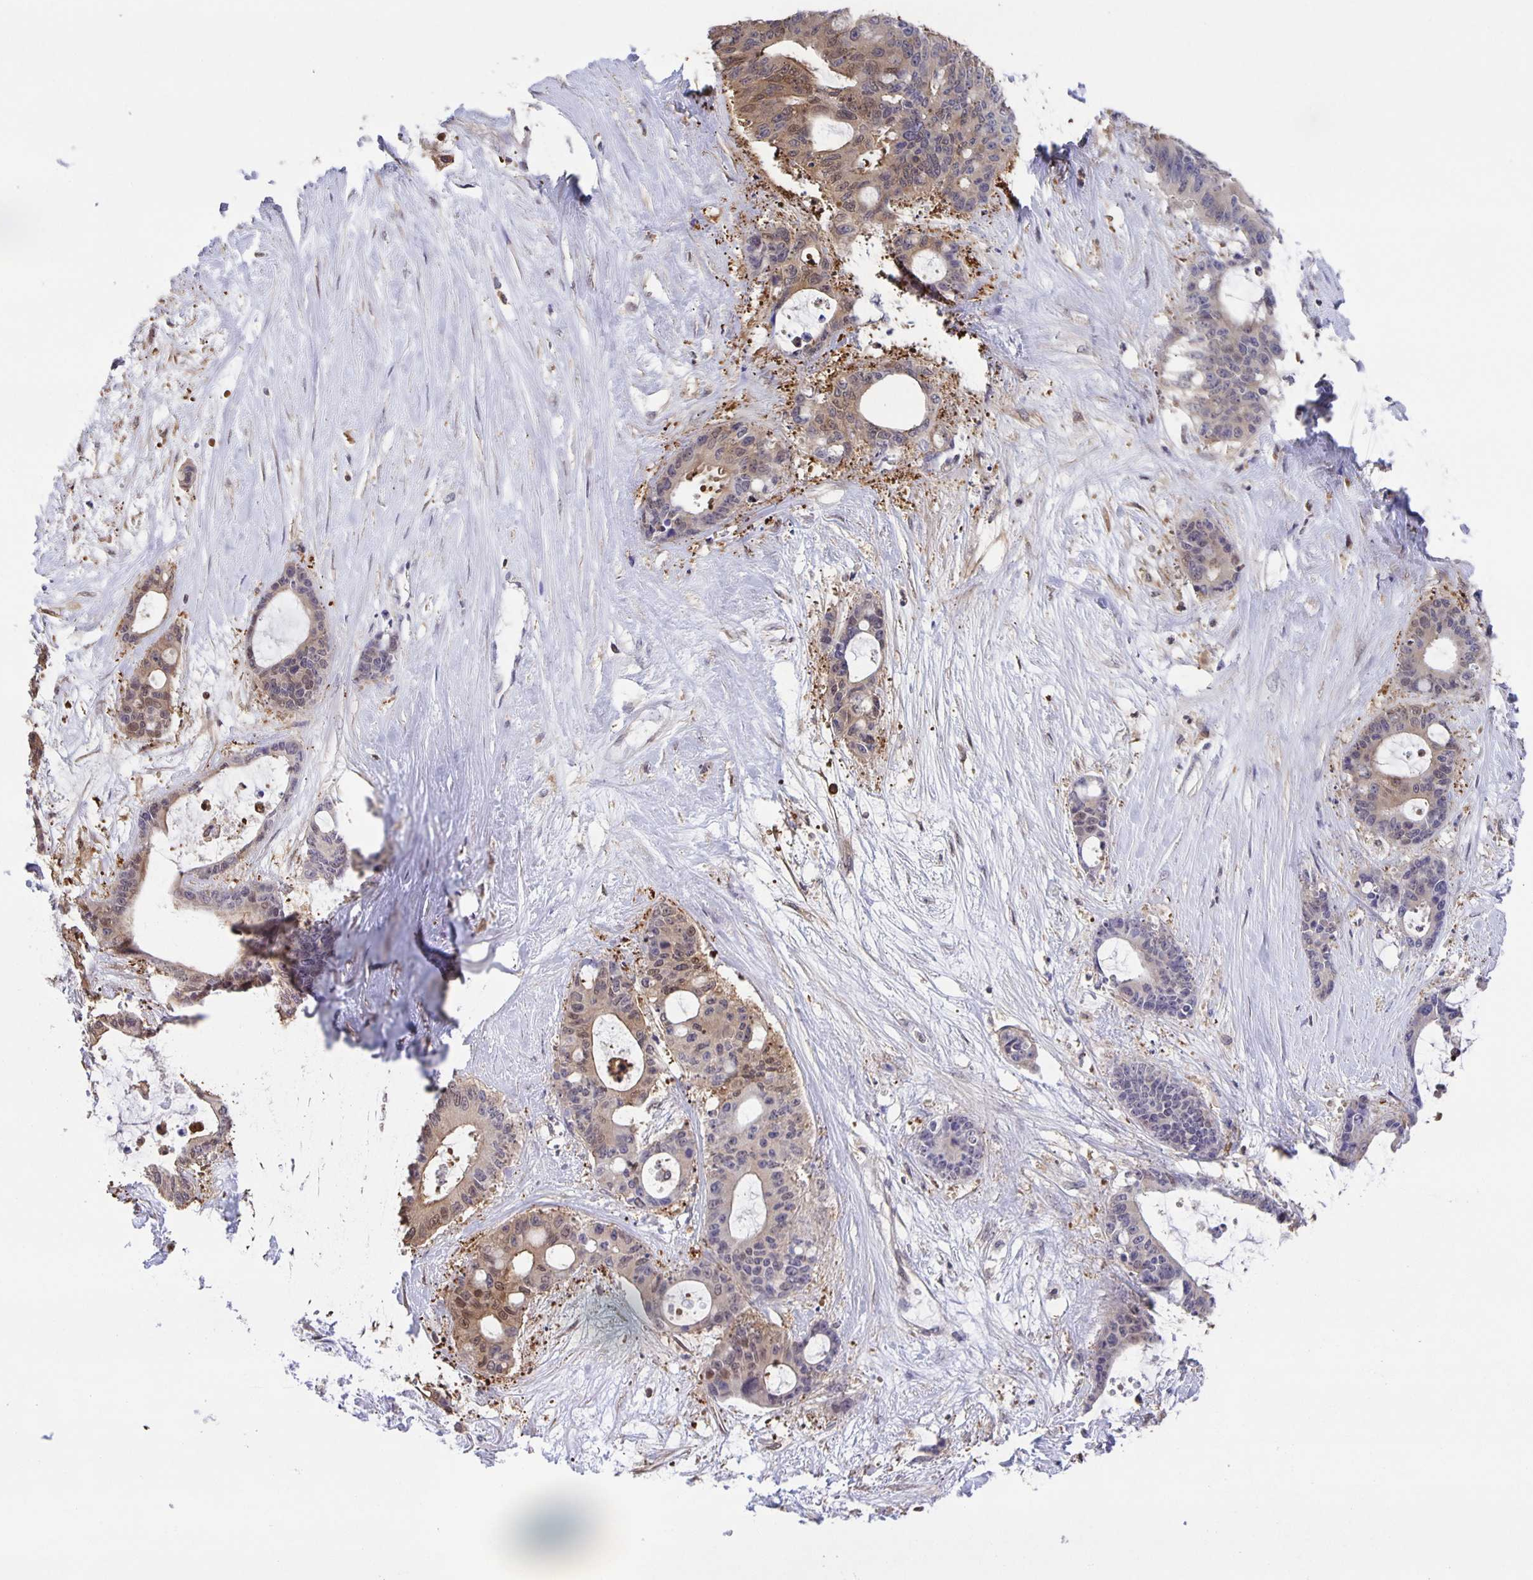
{"staining": {"intensity": "weak", "quantity": "25%-75%", "location": "cytoplasmic/membranous,nuclear"}, "tissue": "liver cancer", "cell_type": "Tumor cells", "image_type": "cancer", "snomed": [{"axis": "morphology", "description": "Normal tissue, NOS"}, {"axis": "morphology", "description": "Cholangiocarcinoma"}, {"axis": "topography", "description": "Liver"}, {"axis": "topography", "description": "Peripheral nerve tissue"}], "caption": "This image shows immunohistochemistry (IHC) staining of human liver cancer (cholangiocarcinoma), with low weak cytoplasmic/membranous and nuclear expression in approximately 25%-75% of tumor cells.", "gene": "MARCHF6", "patient": {"sex": "female", "age": 73}}